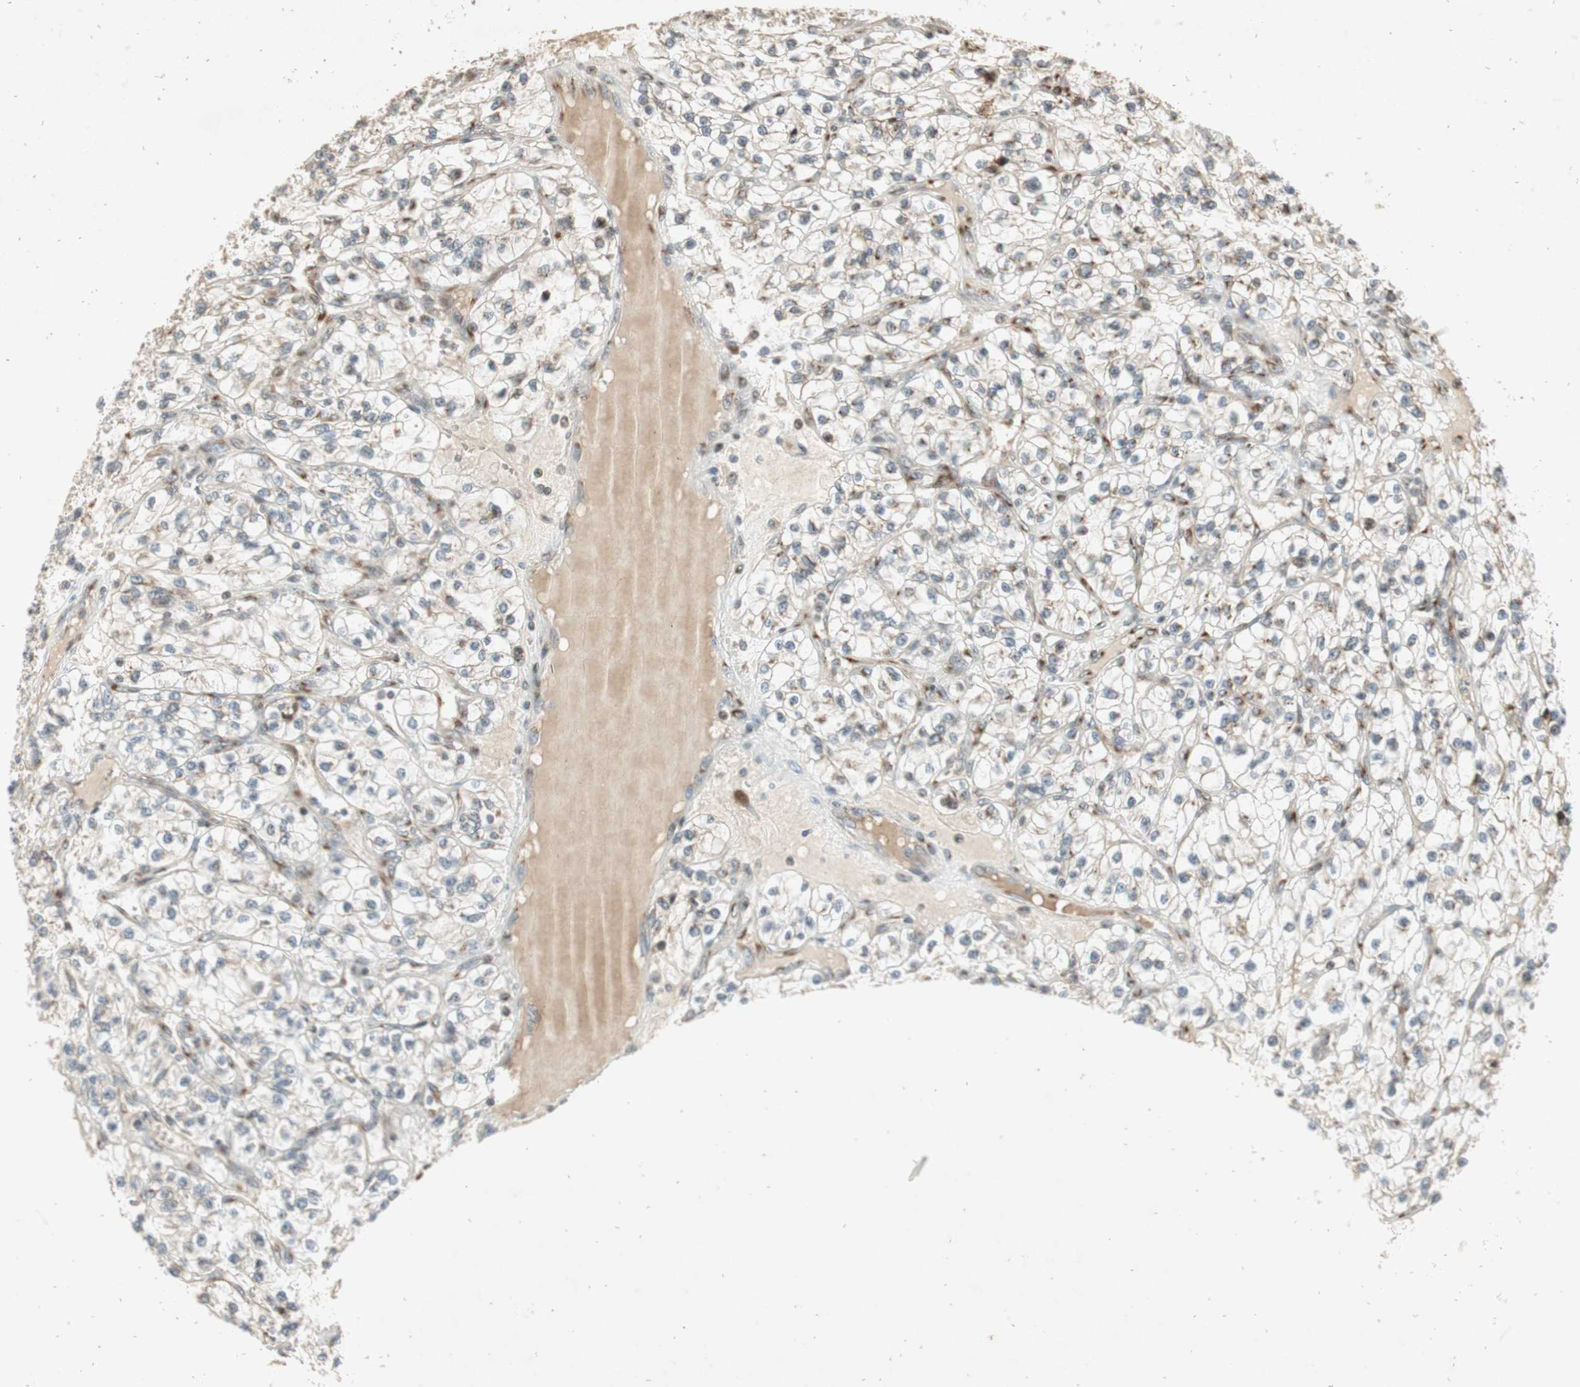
{"staining": {"intensity": "weak", "quantity": "25%-75%", "location": "cytoplasmic/membranous"}, "tissue": "renal cancer", "cell_type": "Tumor cells", "image_type": "cancer", "snomed": [{"axis": "morphology", "description": "Adenocarcinoma, NOS"}, {"axis": "topography", "description": "Kidney"}], "caption": "This is an image of immunohistochemistry (IHC) staining of renal cancer, which shows weak staining in the cytoplasmic/membranous of tumor cells.", "gene": "NEO1", "patient": {"sex": "female", "age": 57}}